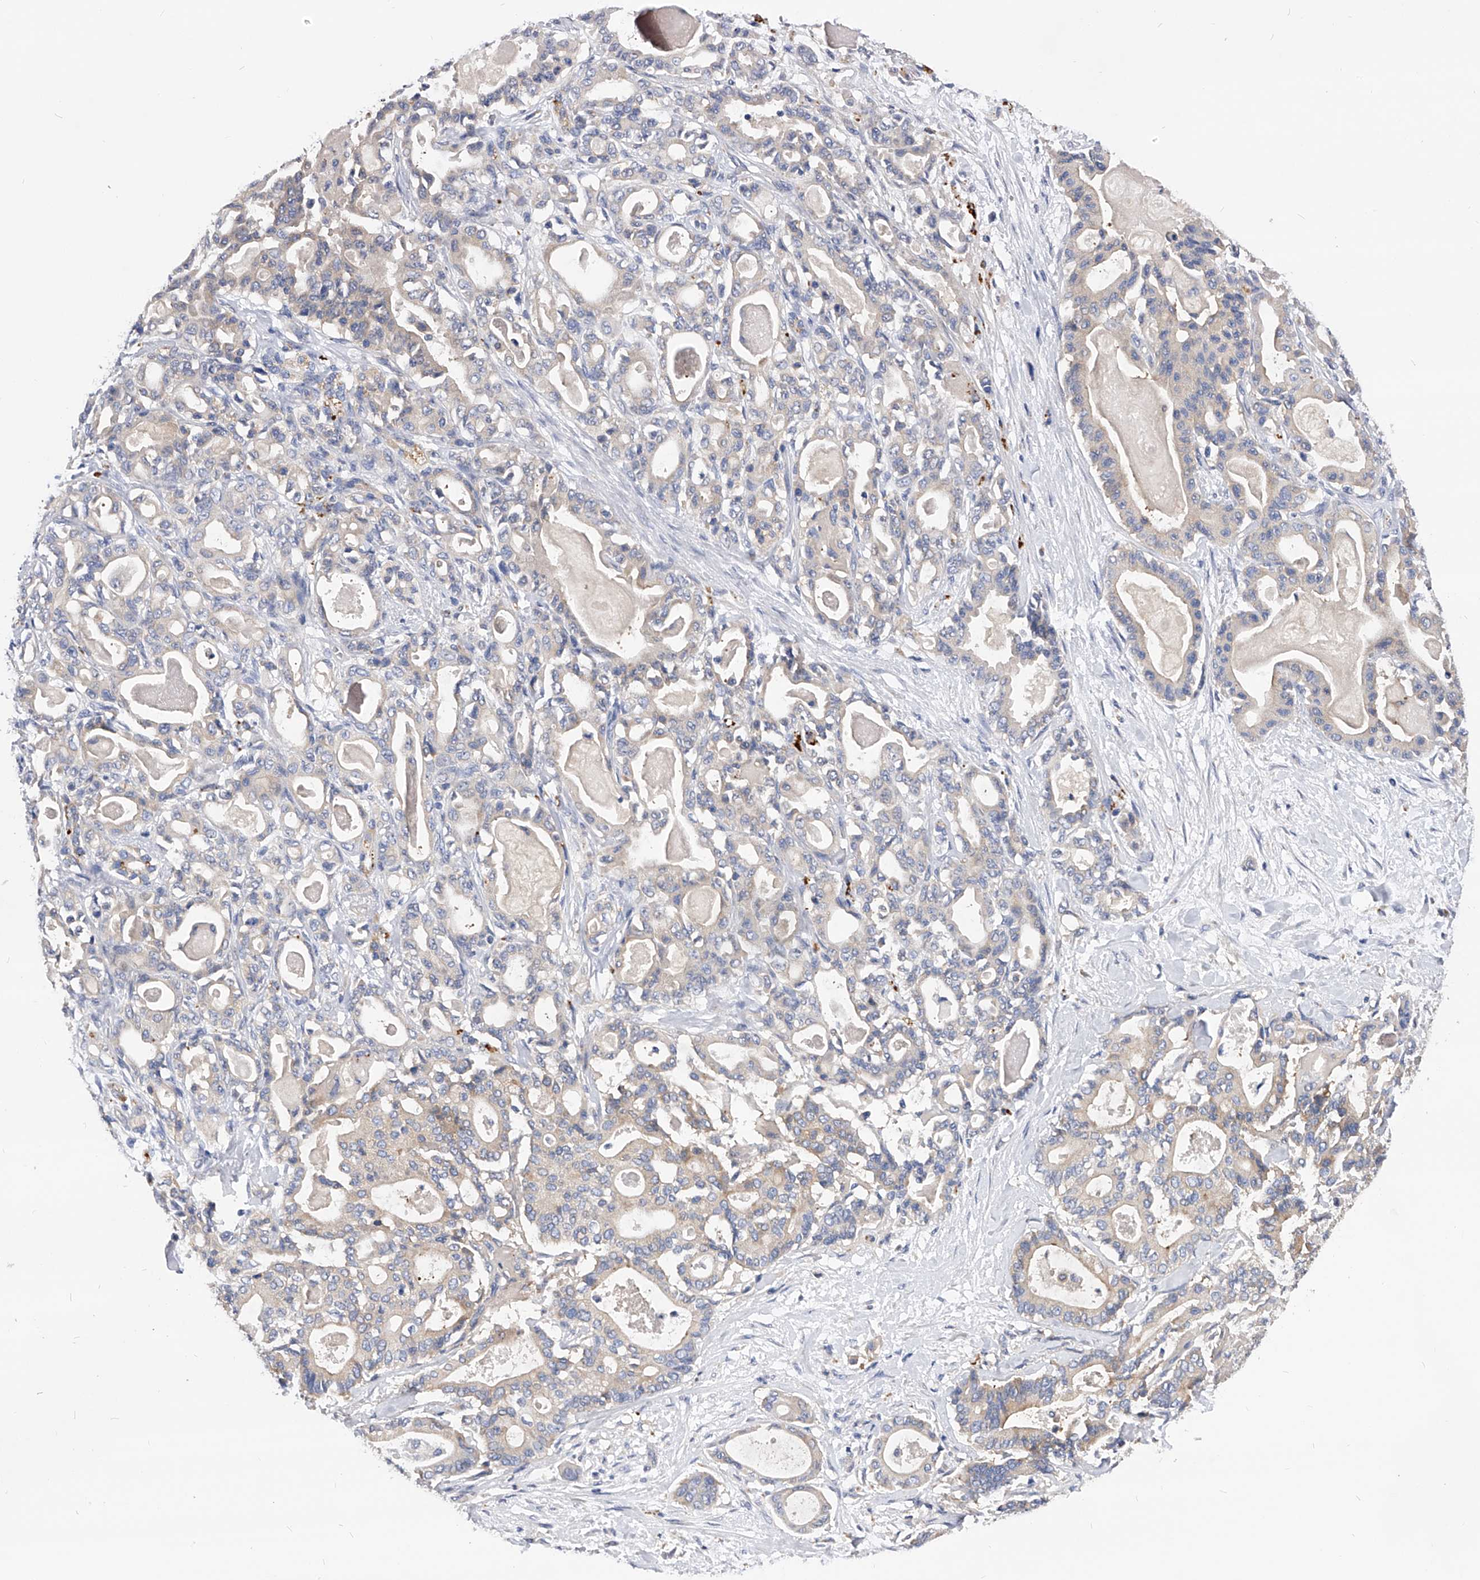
{"staining": {"intensity": "weak", "quantity": "<25%", "location": "cytoplasmic/membranous"}, "tissue": "pancreatic cancer", "cell_type": "Tumor cells", "image_type": "cancer", "snomed": [{"axis": "morphology", "description": "Adenocarcinoma, NOS"}, {"axis": "topography", "description": "Pancreas"}], "caption": "High magnification brightfield microscopy of adenocarcinoma (pancreatic) stained with DAB (brown) and counterstained with hematoxylin (blue): tumor cells show no significant expression.", "gene": "PPP5C", "patient": {"sex": "male", "age": 63}}